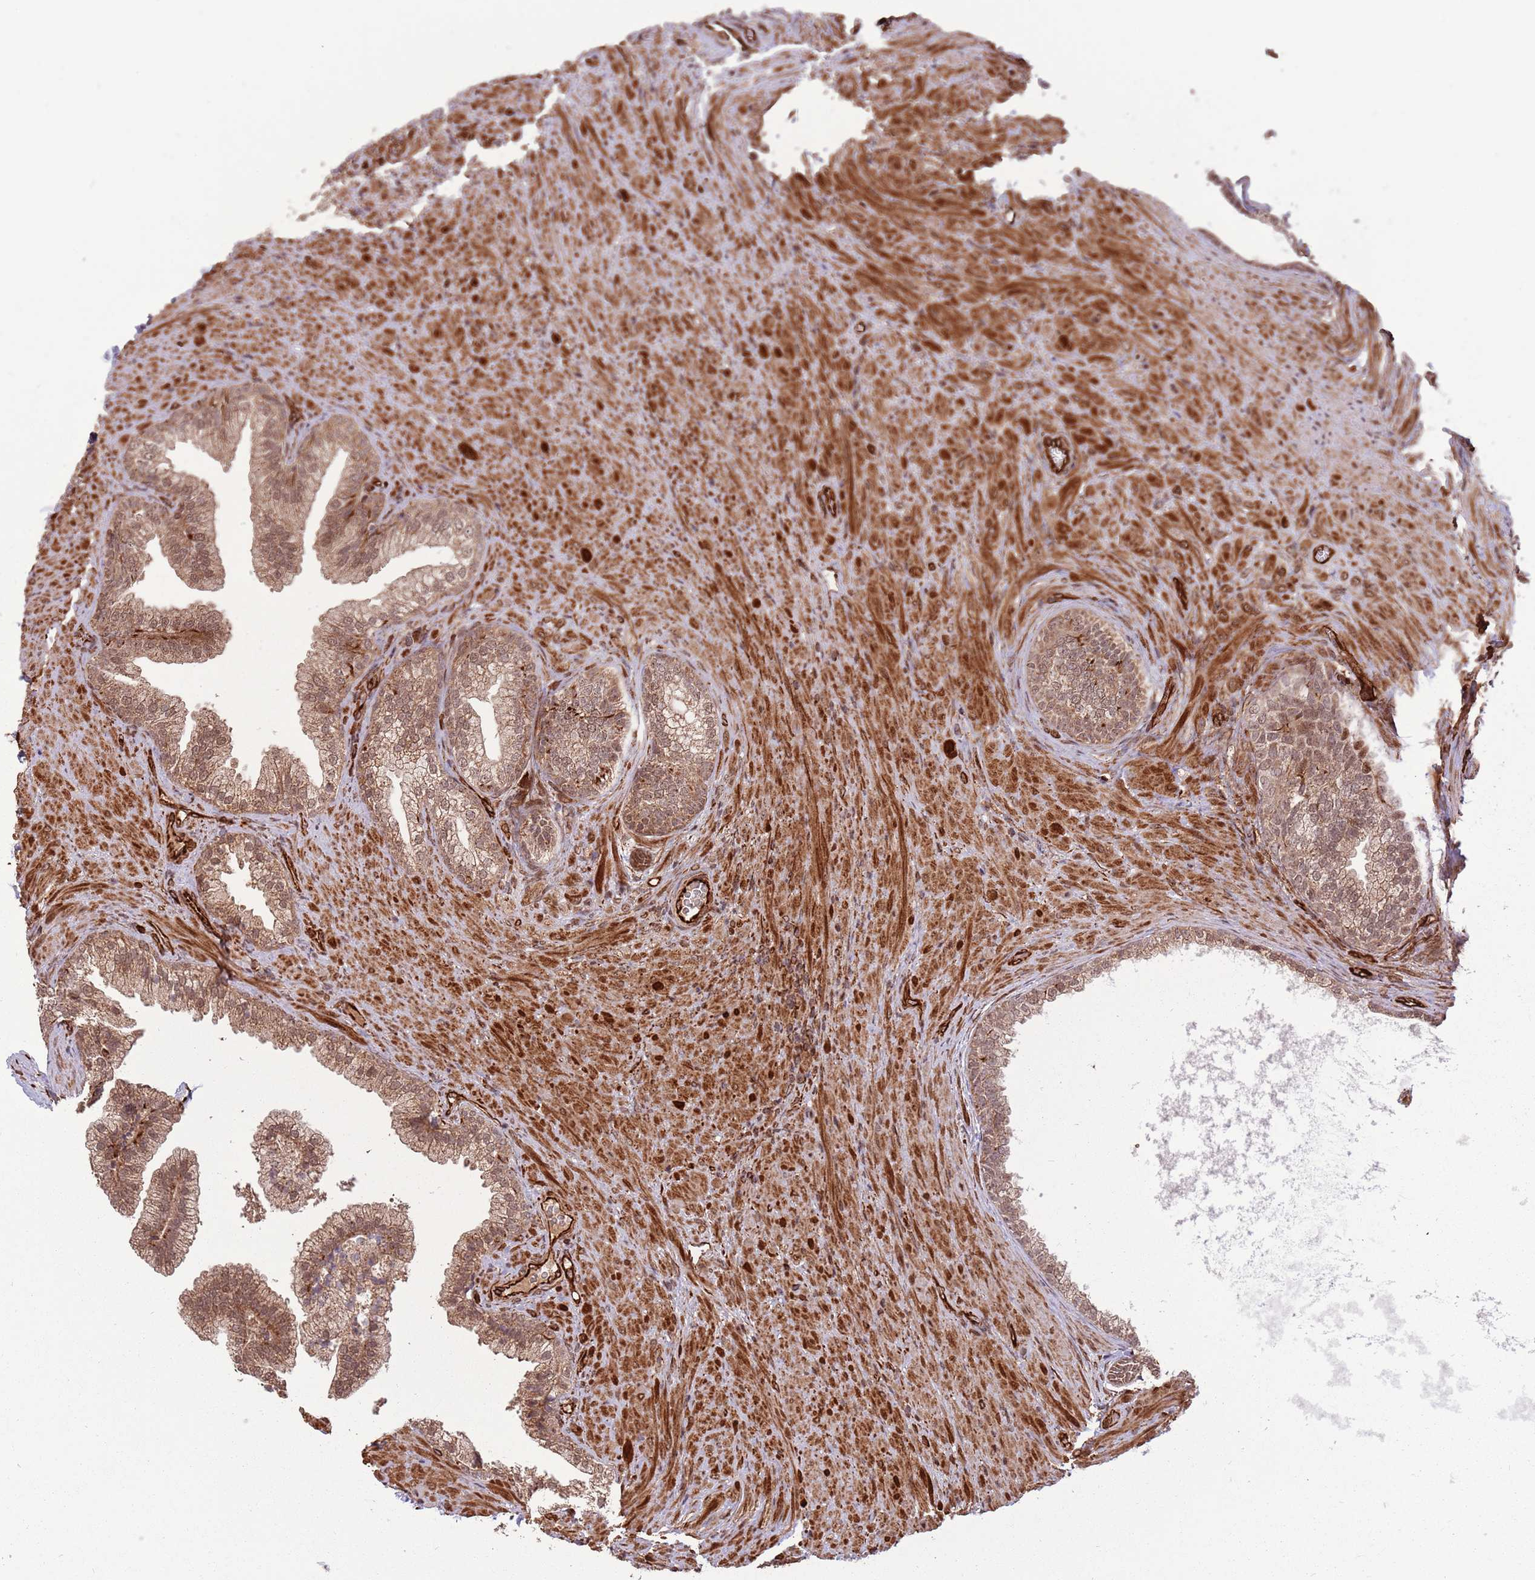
{"staining": {"intensity": "moderate", "quantity": ">75%", "location": "cytoplasmic/membranous,nuclear"}, "tissue": "prostate", "cell_type": "Glandular cells", "image_type": "normal", "snomed": [{"axis": "morphology", "description": "Normal tissue, NOS"}, {"axis": "topography", "description": "Prostate"}], "caption": "This histopathology image reveals normal prostate stained with immunohistochemistry (IHC) to label a protein in brown. The cytoplasmic/membranous,nuclear of glandular cells show moderate positivity for the protein. Nuclei are counter-stained blue.", "gene": "ADAMTS3", "patient": {"sex": "male", "age": 76}}